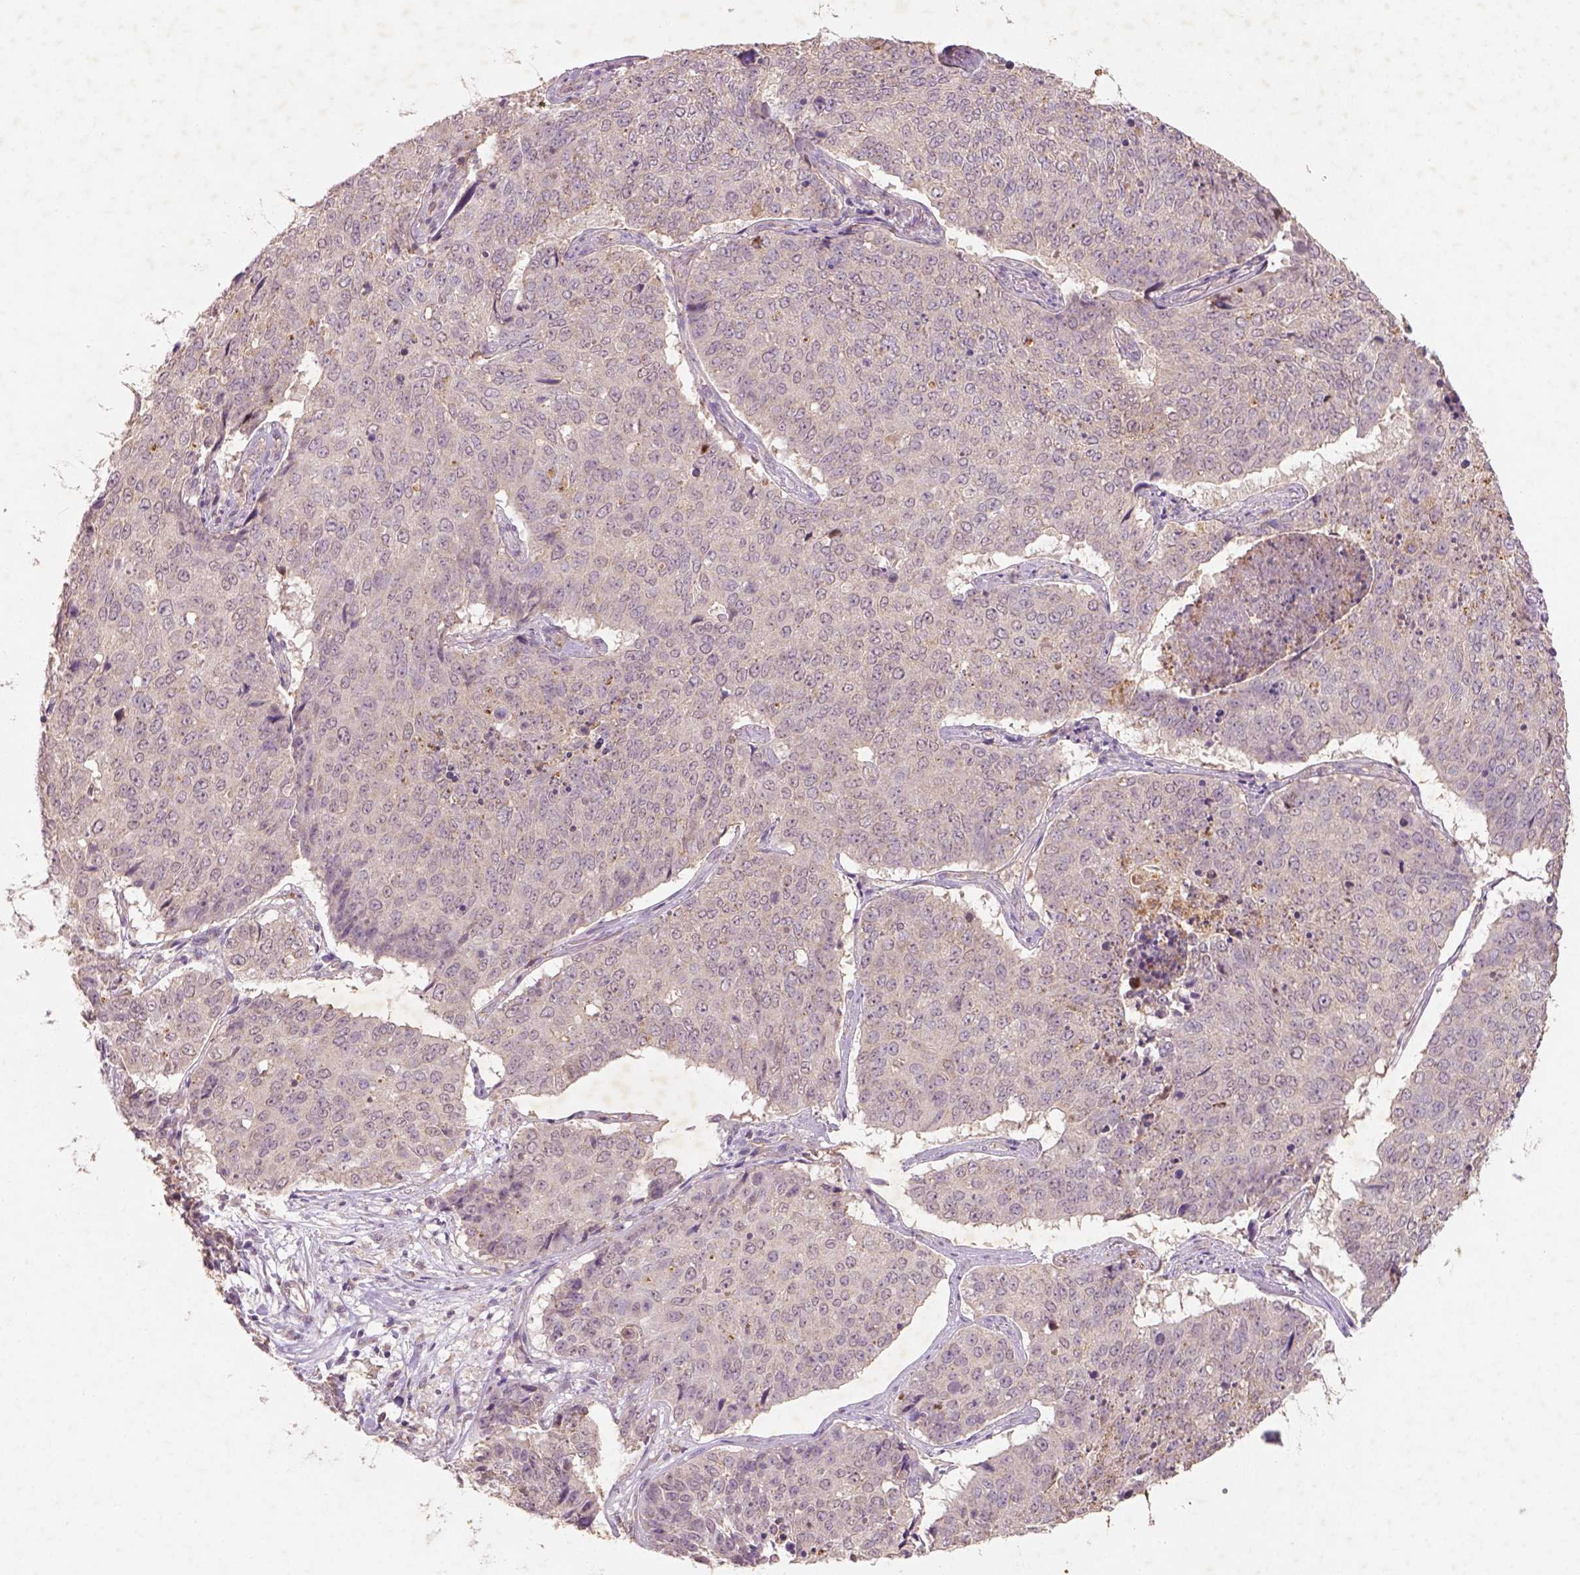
{"staining": {"intensity": "negative", "quantity": "none", "location": "none"}, "tissue": "lung cancer", "cell_type": "Tumor cells", "image_type": "cancer", "snomed": [{"axis": "morphology", "description": "Normal tissue, NOS"}, {"axis": "morphology", "description": "Squamous cell carcinoma, NOS"}, {"axis": "topography", "description": "Bronchus"}, {"axis": "topography", "description": "Lung"}], "caption": "Immunohistochemical staining of human lung cancer displays no significant staining in tumor cells.", "gene": "AP2B1", "patient": {"sex": "male", "age": 64}}